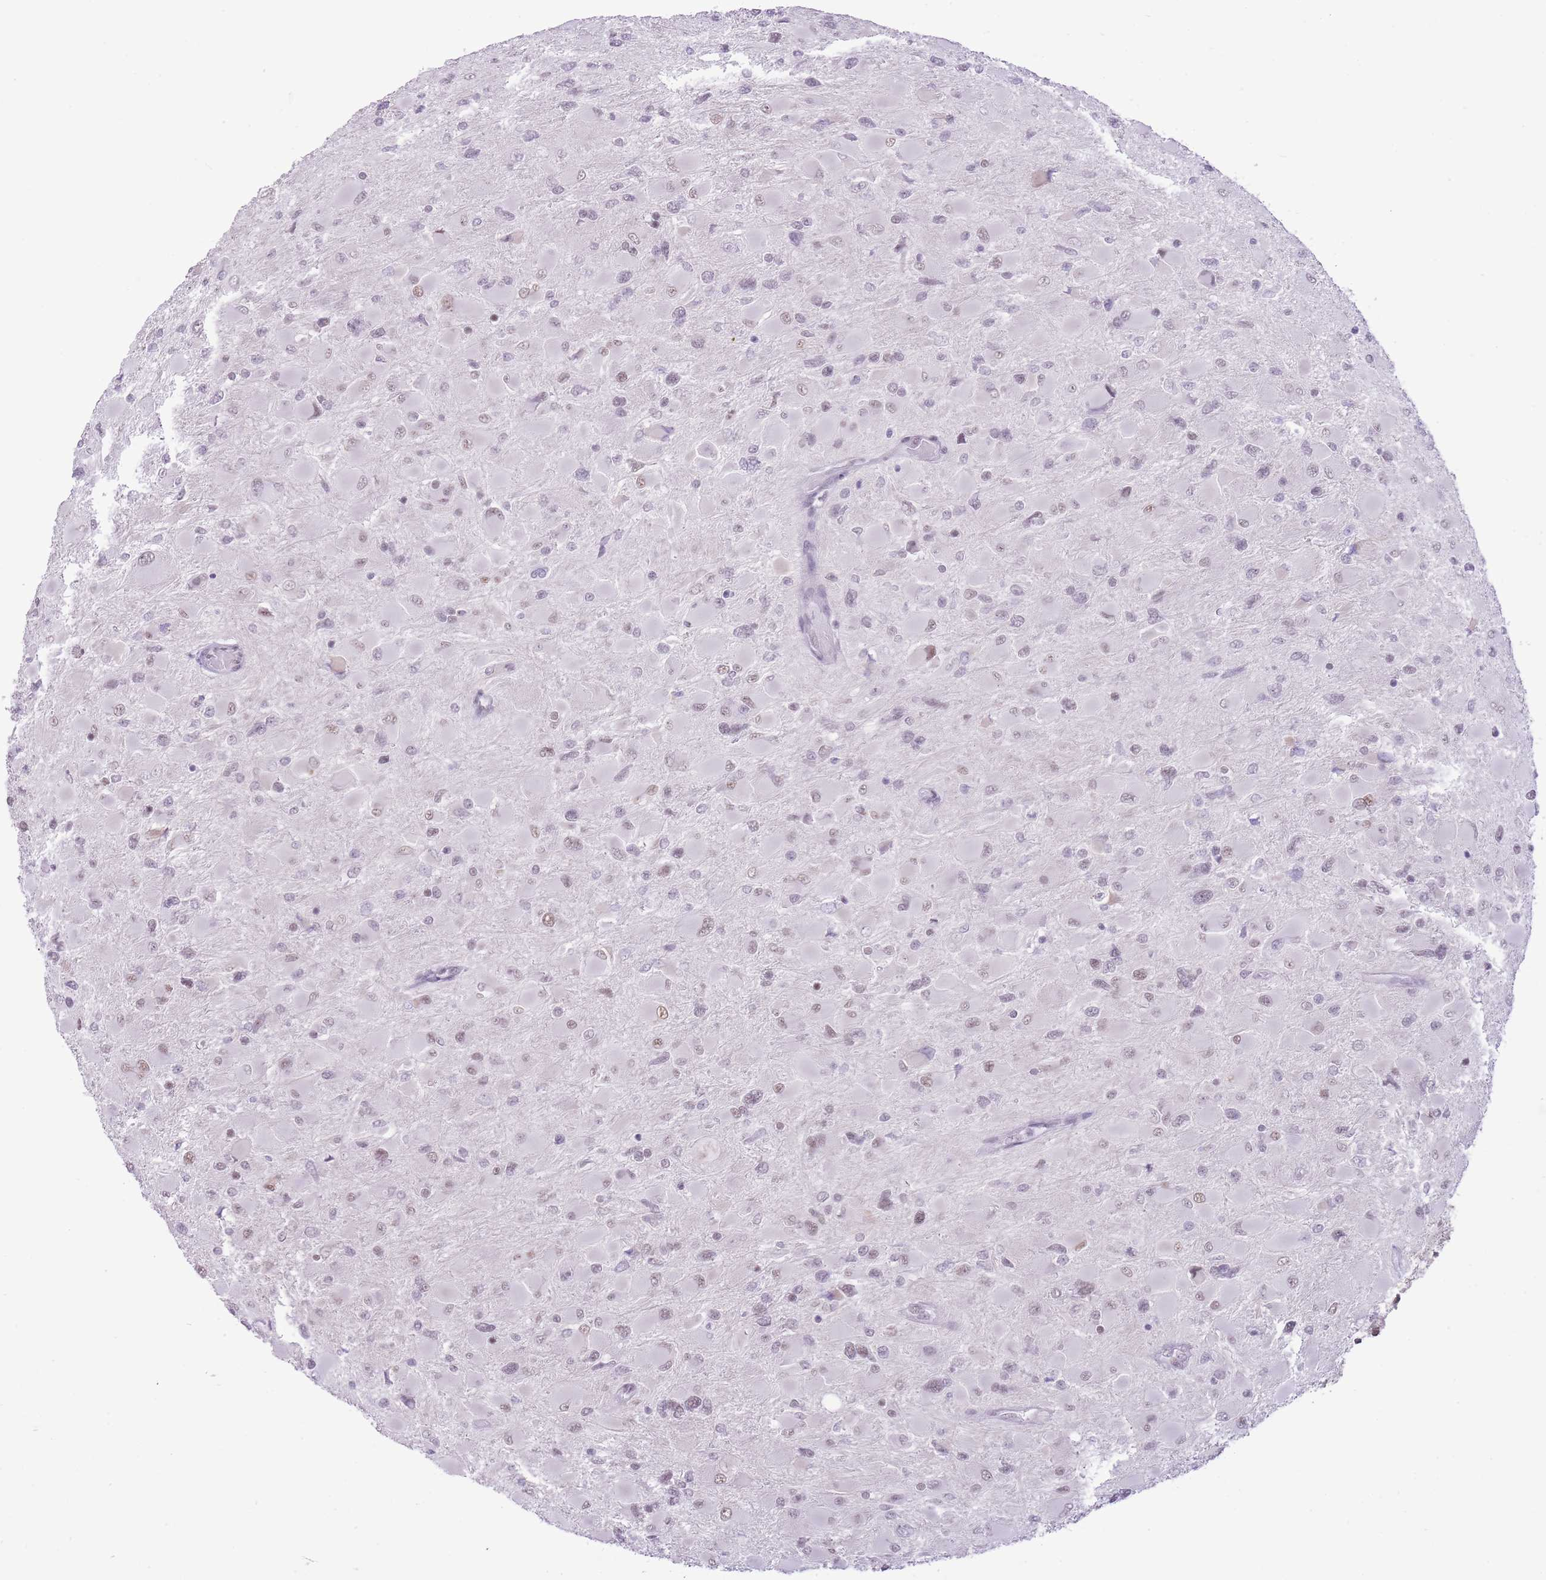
{"staining": {"intensity": "weak", "quantity": ">75%", "location": "nuclear"}, "tissue": "glioma", "cell_type": "Tumor cells", "image_type": "cancer", "snomed": [{"axis": "morphology", "description": "Glioma, malignant, High grade"}, {"axis": "topography", "description": "Cerebral cortex"}], "caption": "Protein staining of glioma tissue reveals weak nuclear staining in approximately >75% of tumor cells.", "gene": "ZBED5", "patient": {"sex": "female", "age": 36}}